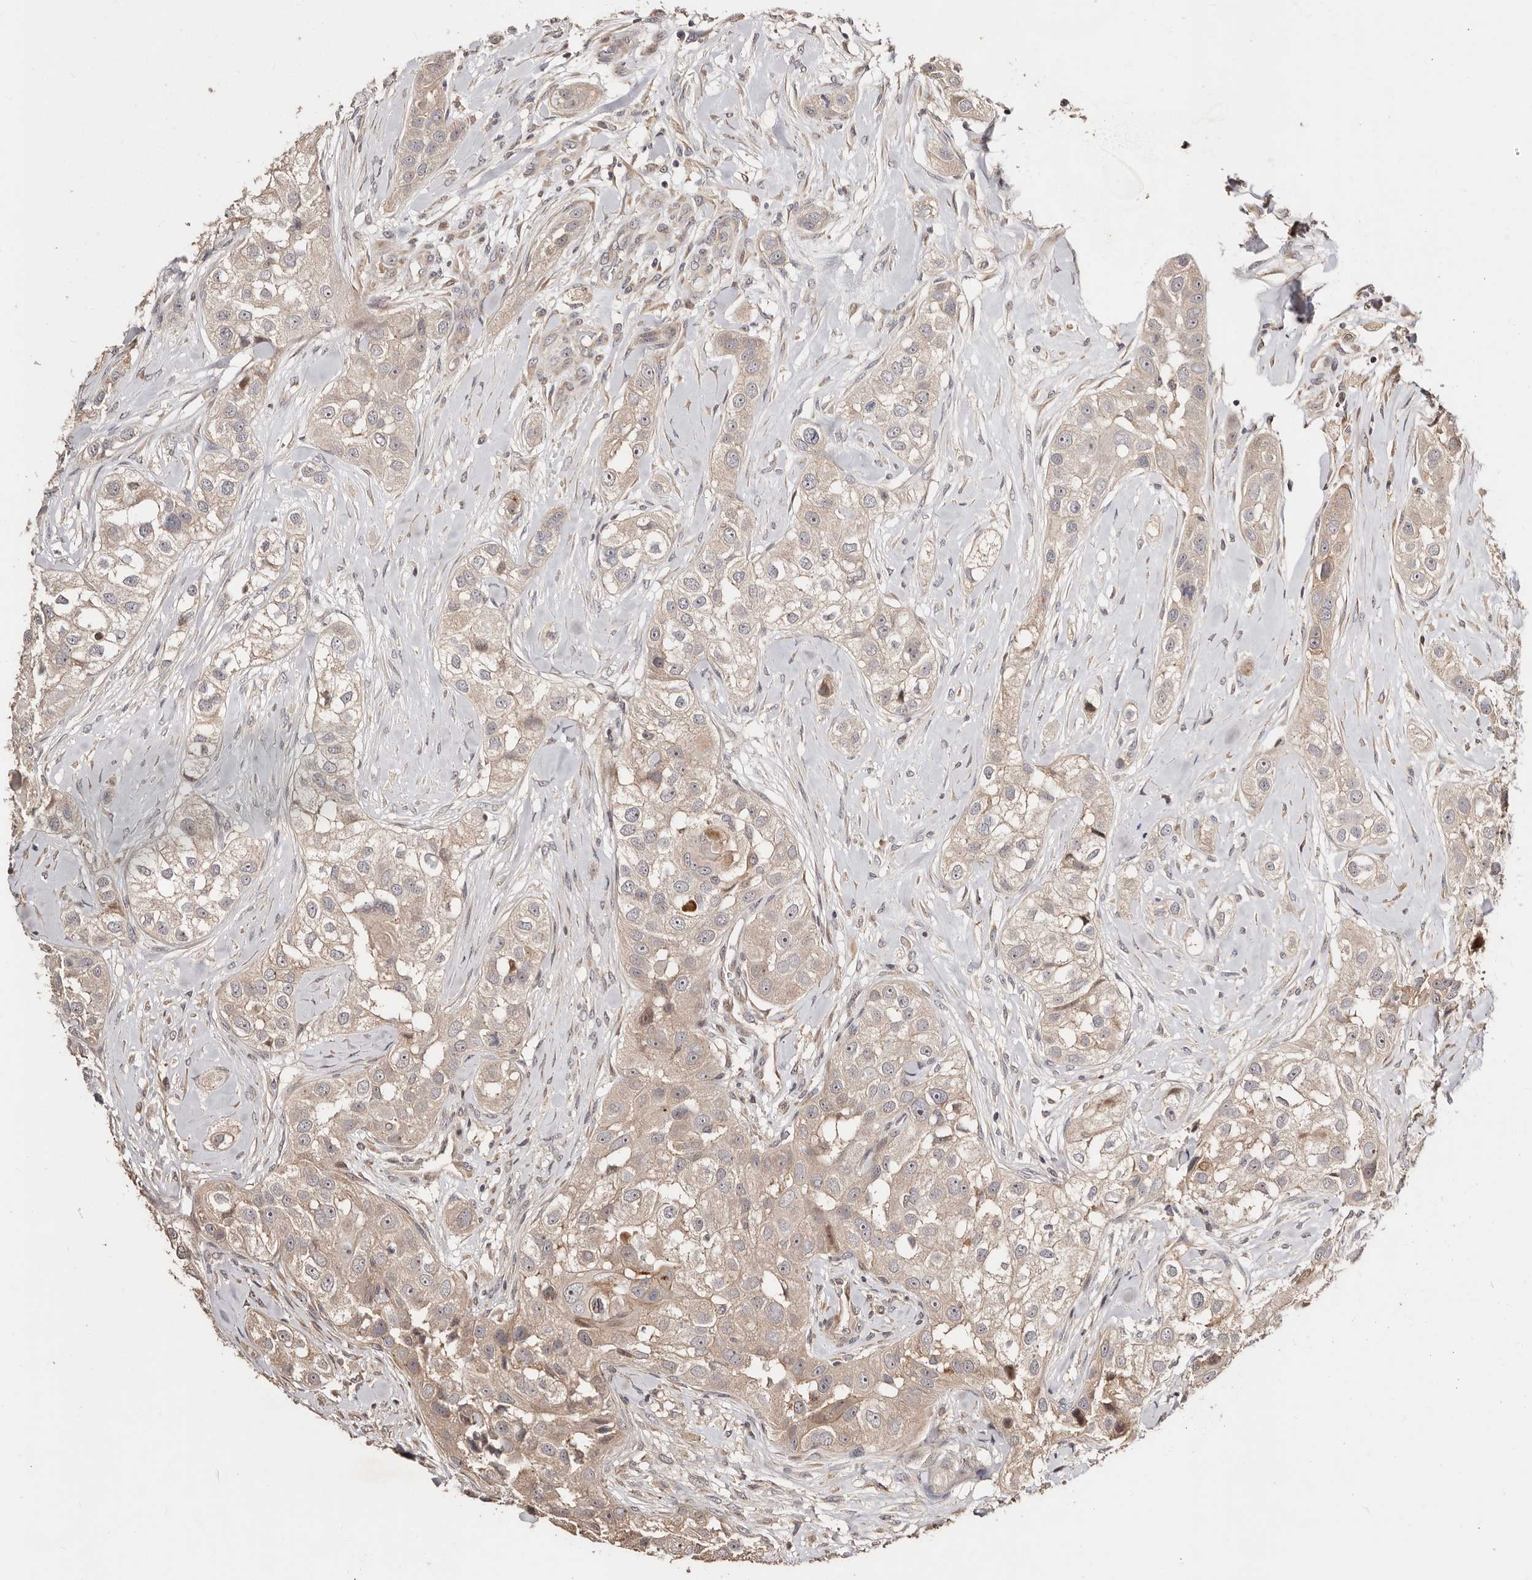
{"staining": {"intensity": "weak", "quantity": "<25%", "location": "cytoplasmic/membranous"}, "tissue": "head and neck cancer", "cell_type": "Tumor cells", "image_type": "cancer", "snomed": [{"axis": "morphology", "description": "Normal tissue, NOS"}, {"axis": "morphology", "description": "Squamous cell carcinoma, NOS"}, {"axis": "topography", "description": "Skeletal muscle"}, {"axis": "topography", "description": "Head-Neck"}], "caption": "This image is of squamous cell carcinoma (head and neck) stained with immunohistochemistry (IHC) to label a protein in brown with the nuclei are counter-stained blue. There is no positivity in tumor cells.", "gene": "APOL6", "patient": {"sex": "male", "age": 51}}